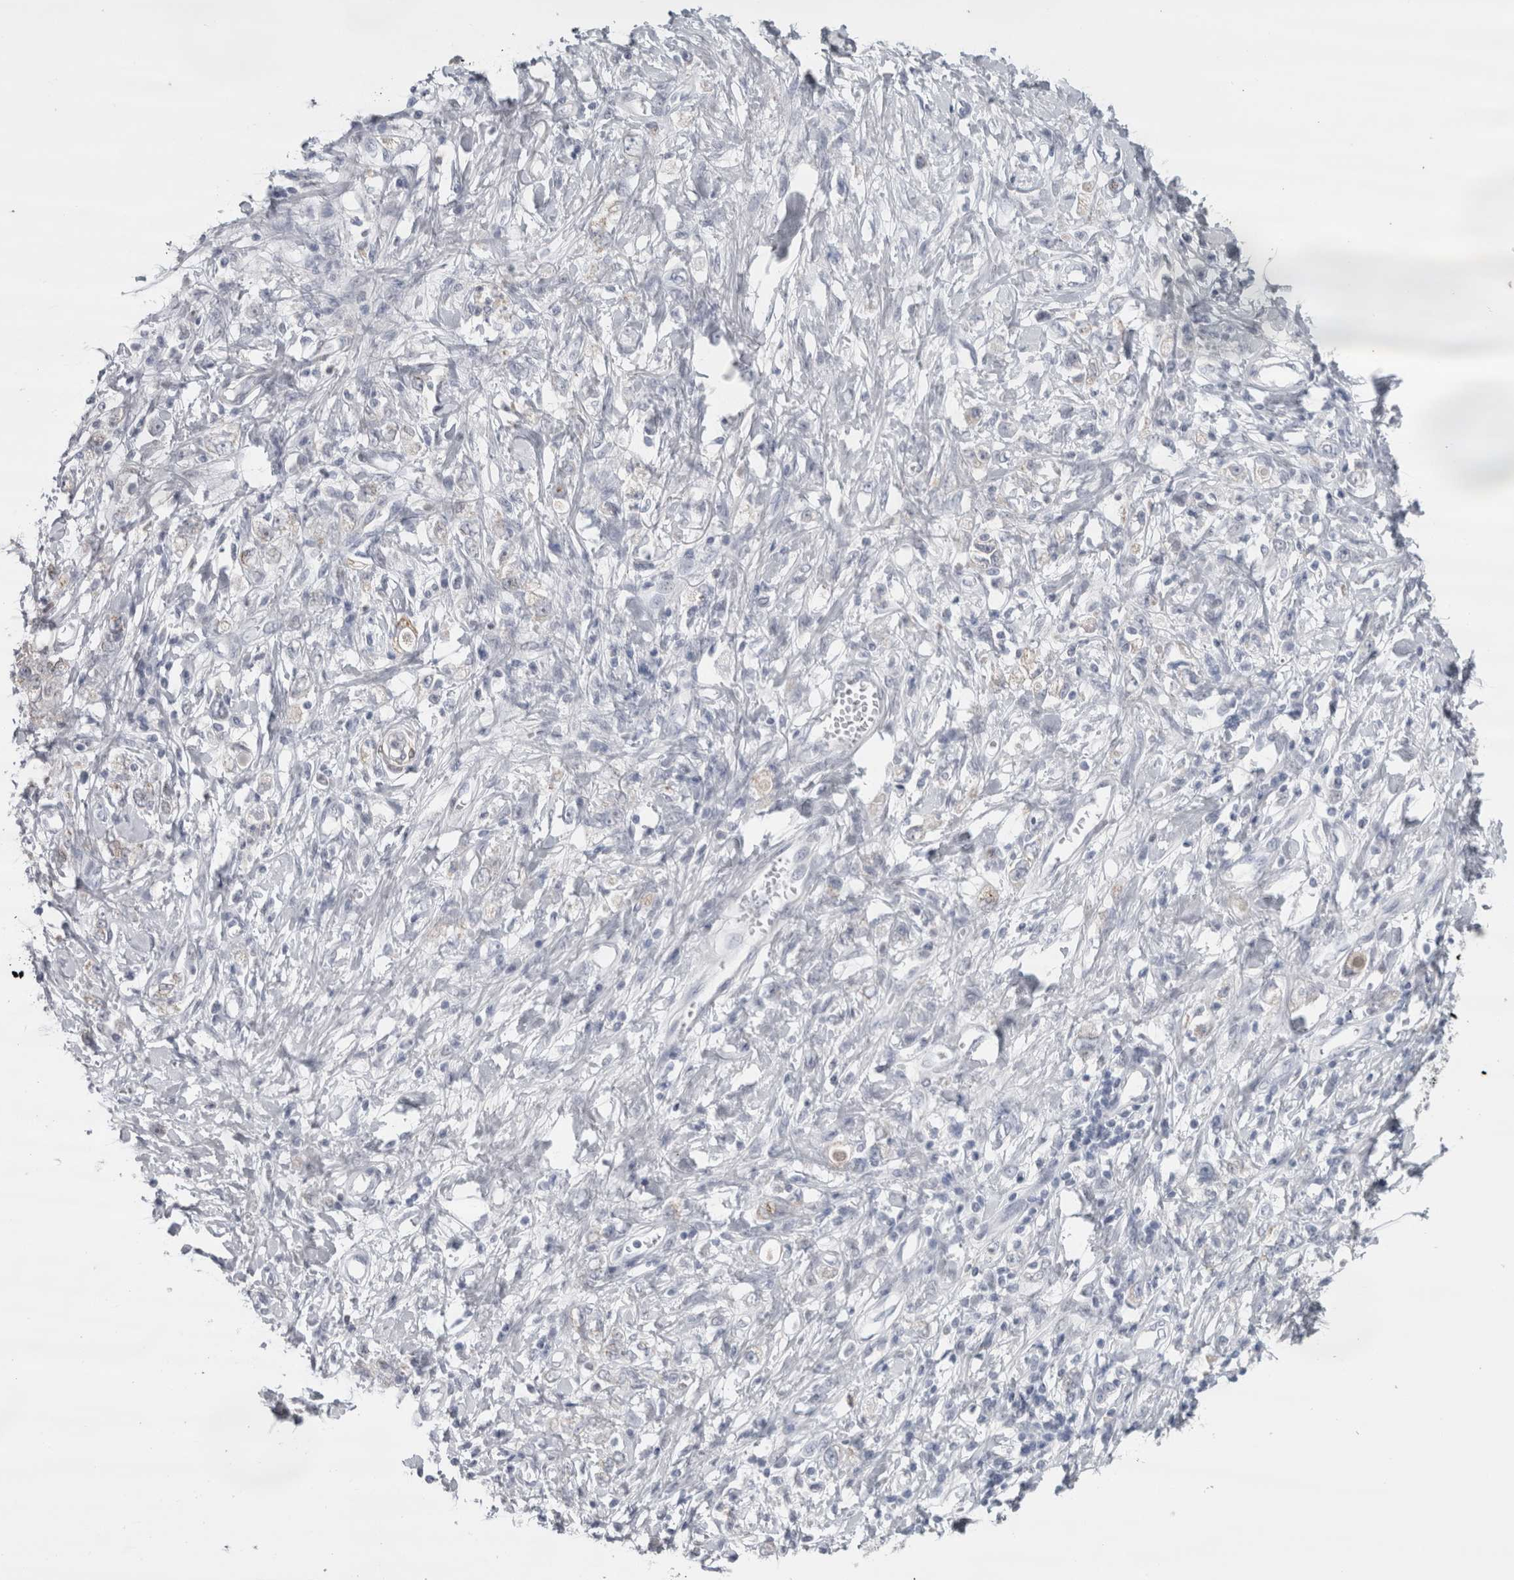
{"staining": {"intensity": "negative", "quantity": "none", "location": "none"}, "tissue": "stomach cancer", "cell_type": "Tumor cells", "image_type": "cancer", "snomed": [{"axis": "morphology", "description": "Adenocarcinoma, NOS"}, {"axis": "topography", "description": "Stomach"}], "caption": "Tumor cells are negative for protein expression in human stomach cancer. The staining is performed using DAB (3,3'-diaminobenzidine) brown chromogen with nuclei counter-stained in using hematoxylin.", "gene": "PLIN1", "patient": {"sex": "female", "age": 76}}